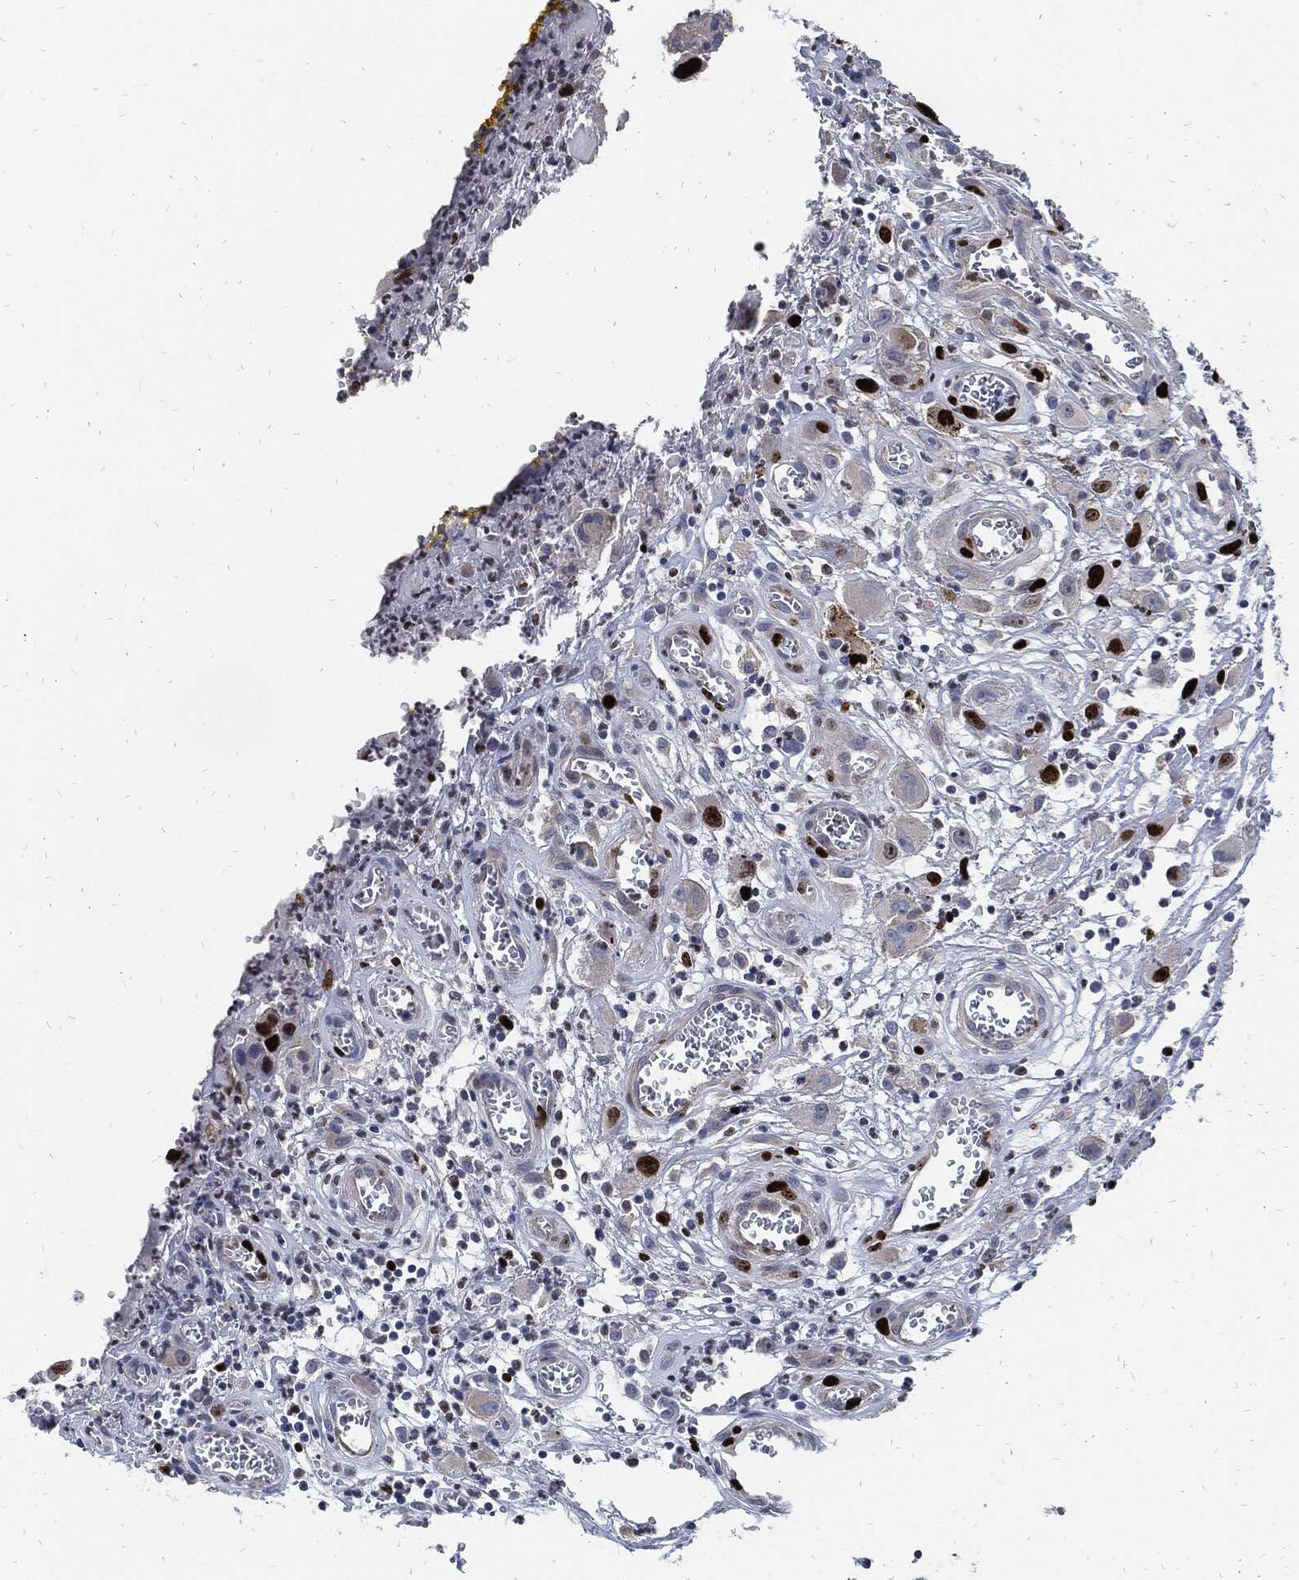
{"staining": {"intensity": "strong", "quantity": "<25%", "location": "nuclear"}, "tissue": "head and neck cancer", "cell_type": "Tumor cells", "image_type": "cancer", "snomed": [{"axis": "morphology", "description": "Squamous cell carcinoma, NOS"}, {"axis": "morphology", "description": "Squamous cell carcinoma, metastatic, NOS"}, {"axis": "topography", "description": "Oral tissue"}, {"axis": "topography", "description": "Head-Neck"}], "caption": "Immunohistochemical staining of head and neck cancer displays medium levels of strong nuclear protein expression in about <25% of tumor cells. (DAB IHC with brightfield microscopy, high magnification).", "gene": "MKI67", "patient": {"sex": "female", "age": 85}}